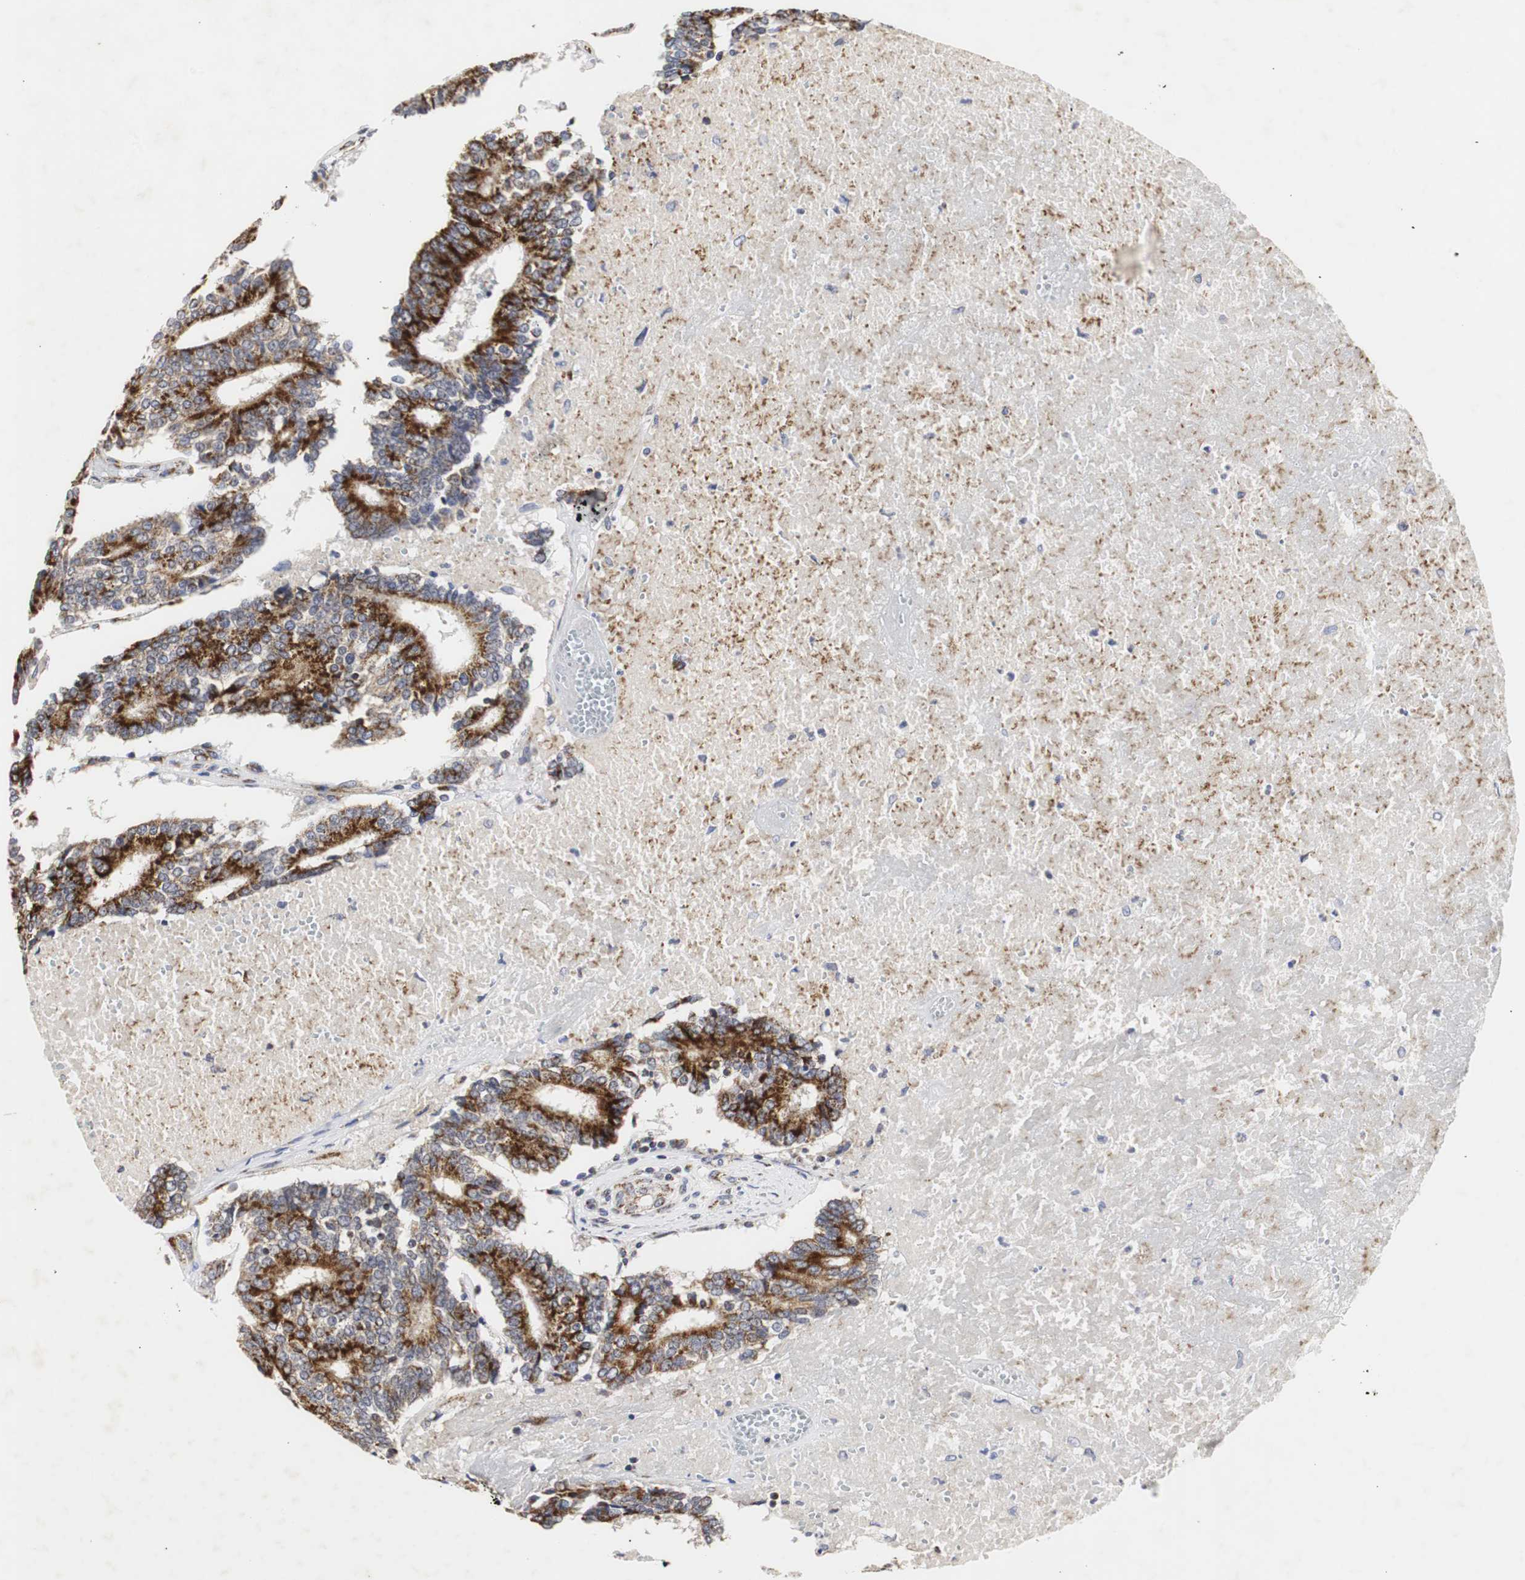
{"staining": {"intensity": "strong", "quantity": ">75%", "location": "cytoplasmic/membranous"}, "tissue": "prostate cancer", "cell_type": "Tumor cells", "image_type": "cancer", "snomed": [{"axis": "morphology", "description": "Adenocarcinoma, High grade"}, {"axis": "topography", "description": "Prostate"}], "caption": "A high amount of strong cytoplasmic/membranous staining is present in approximately >75% of tumor cells in prostate adenocarcinoma (high-grade) tissue.", "gene": "HSD17B10", "patient": {"sex": "male", "age": 55}}